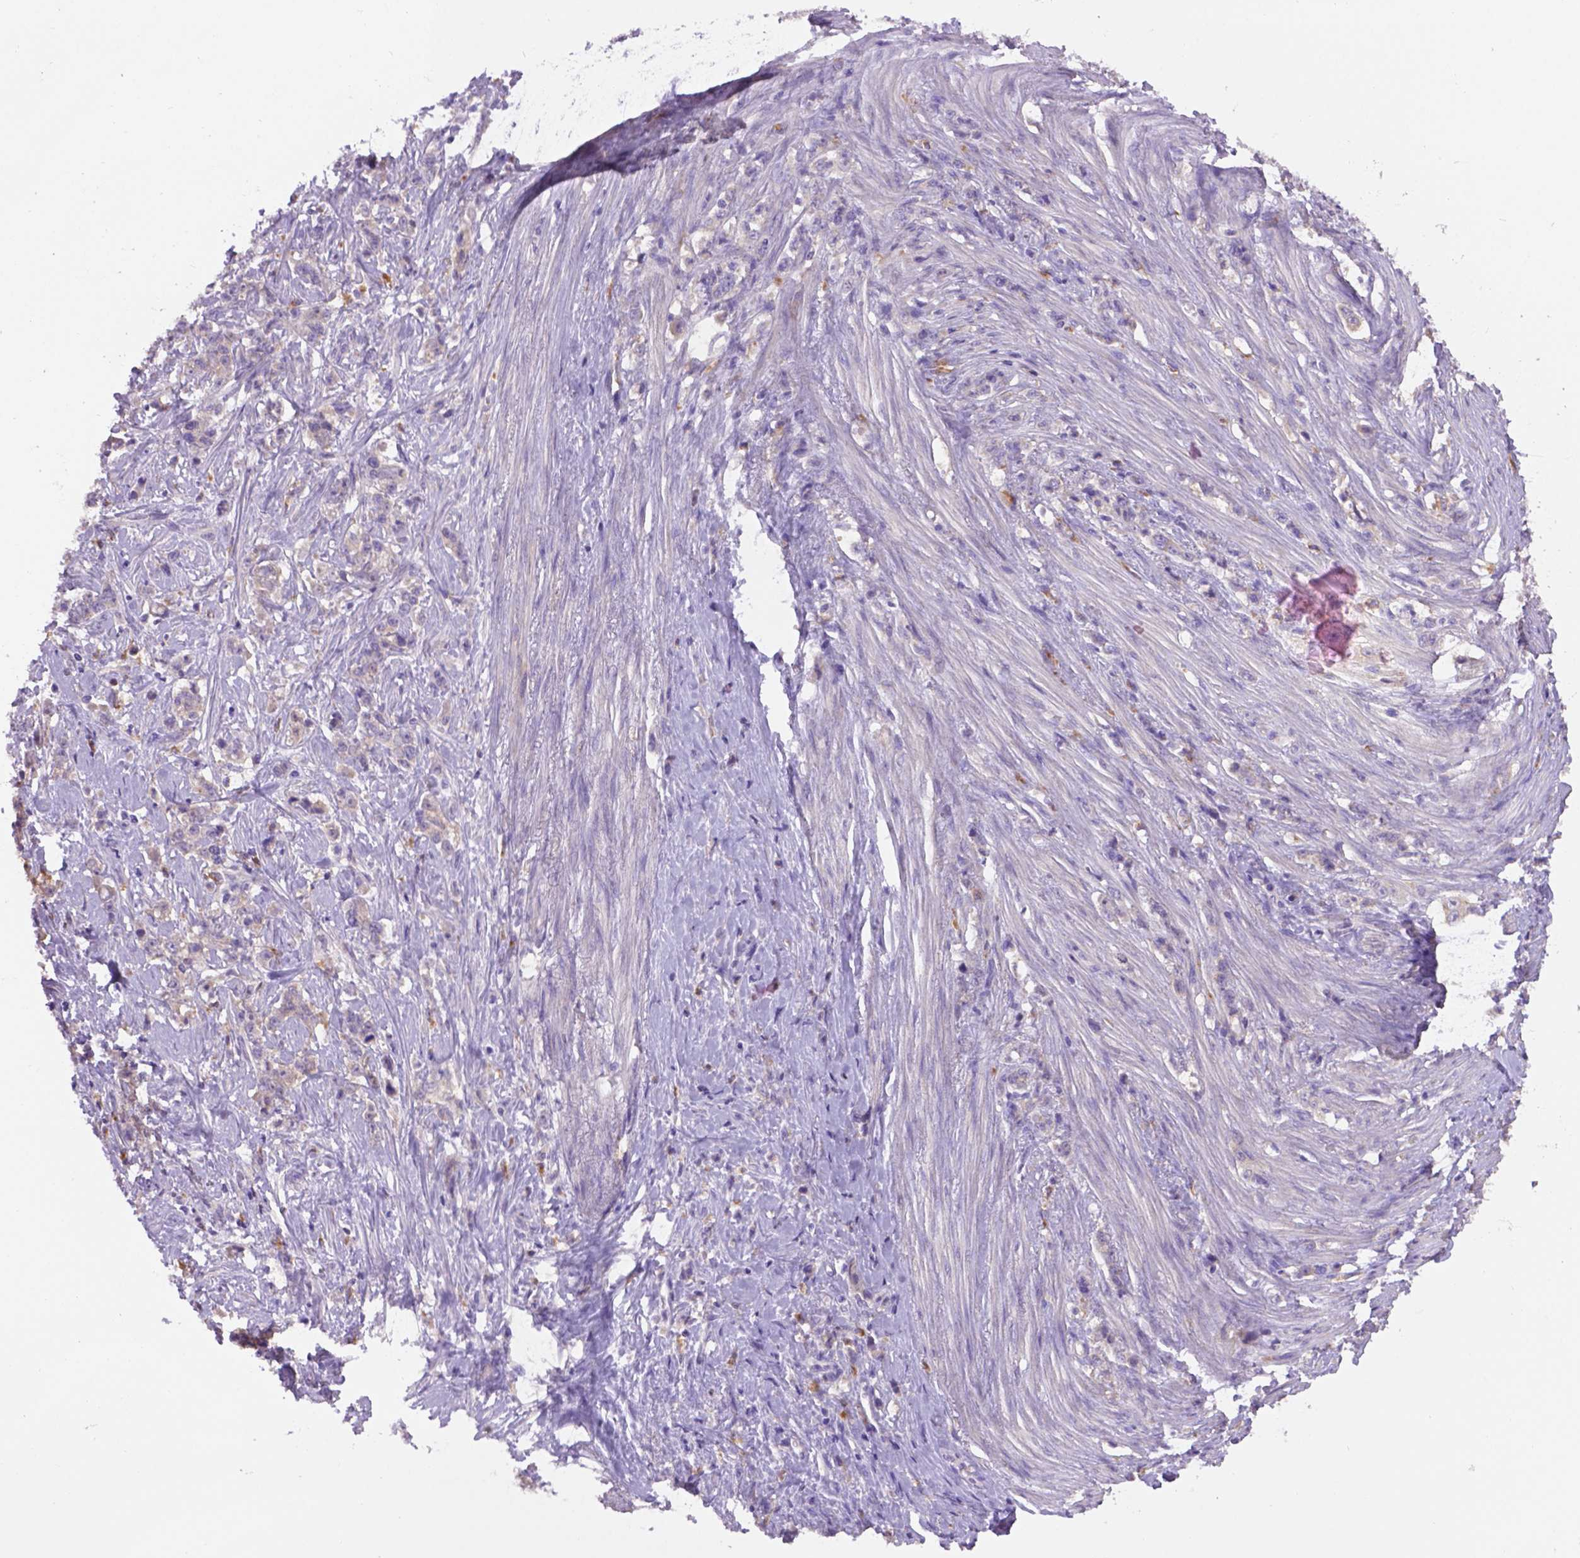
{"staining": {"intensity": "negative", "quantity": "none", "location": "none"}, "tissue": "stomach cancer", "cell_type": "Tumor cells", "image_type": "cancer", "snomed": [{"axis": "morphology", "description": "Adenocarcinoma, NOS"}, {"axis": "topography", "description": "Stomach, lower"}], "caption": "Tumor cells are negative for protein expression in human stomach cancer.", "gene": "CDH7", "patient": {"sex": "male", "age": 88}}